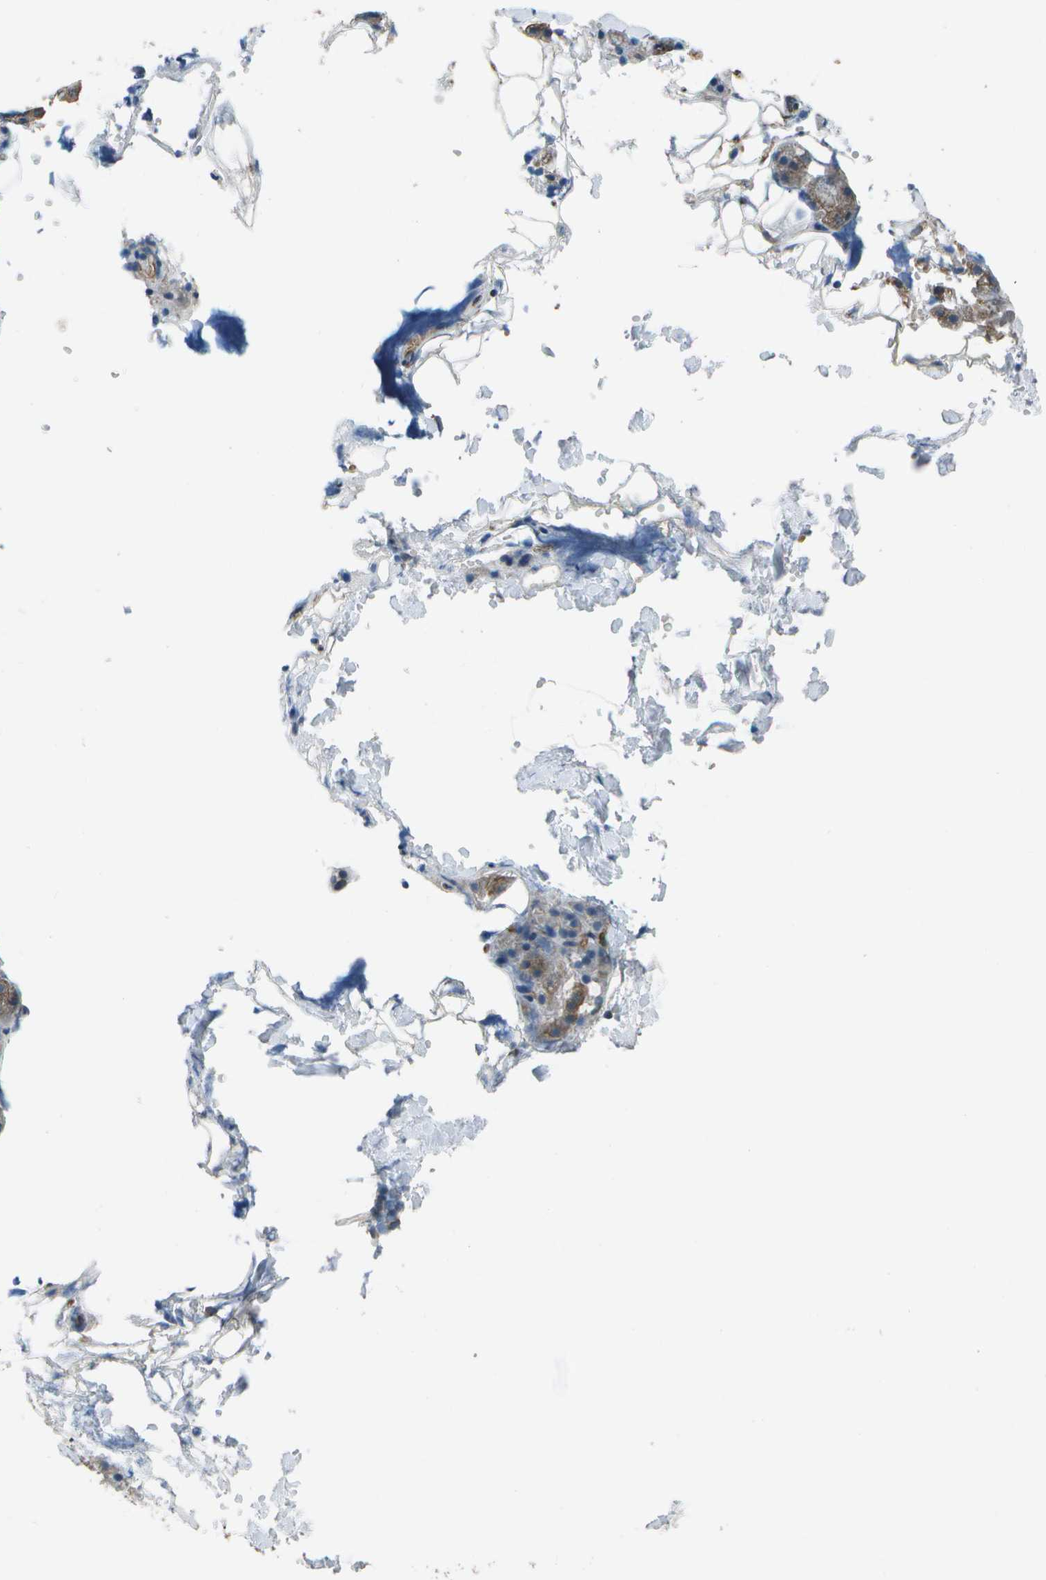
{"staining": {"intensity": "moderate", "quantity": "25%-75%", "location": "cytoplasmic/membranous"}, "tissue": "salivary gland", "cell_type": "Glandular cells", "image_type": "normal", "snomed": [{"axis": "morphology", "description": "Normal tissue, NOS"}, {"axis": "topography", "description": "Salivary gland"}], "caption": "The immunohistochemical stain labels moderate cytoplasmic/membranous staining in glandular cells of normal salivary gland. Nuclei are stained in blue.", "gene": "CLNS1A", "patient": {"sex": "male", "age": 62}}